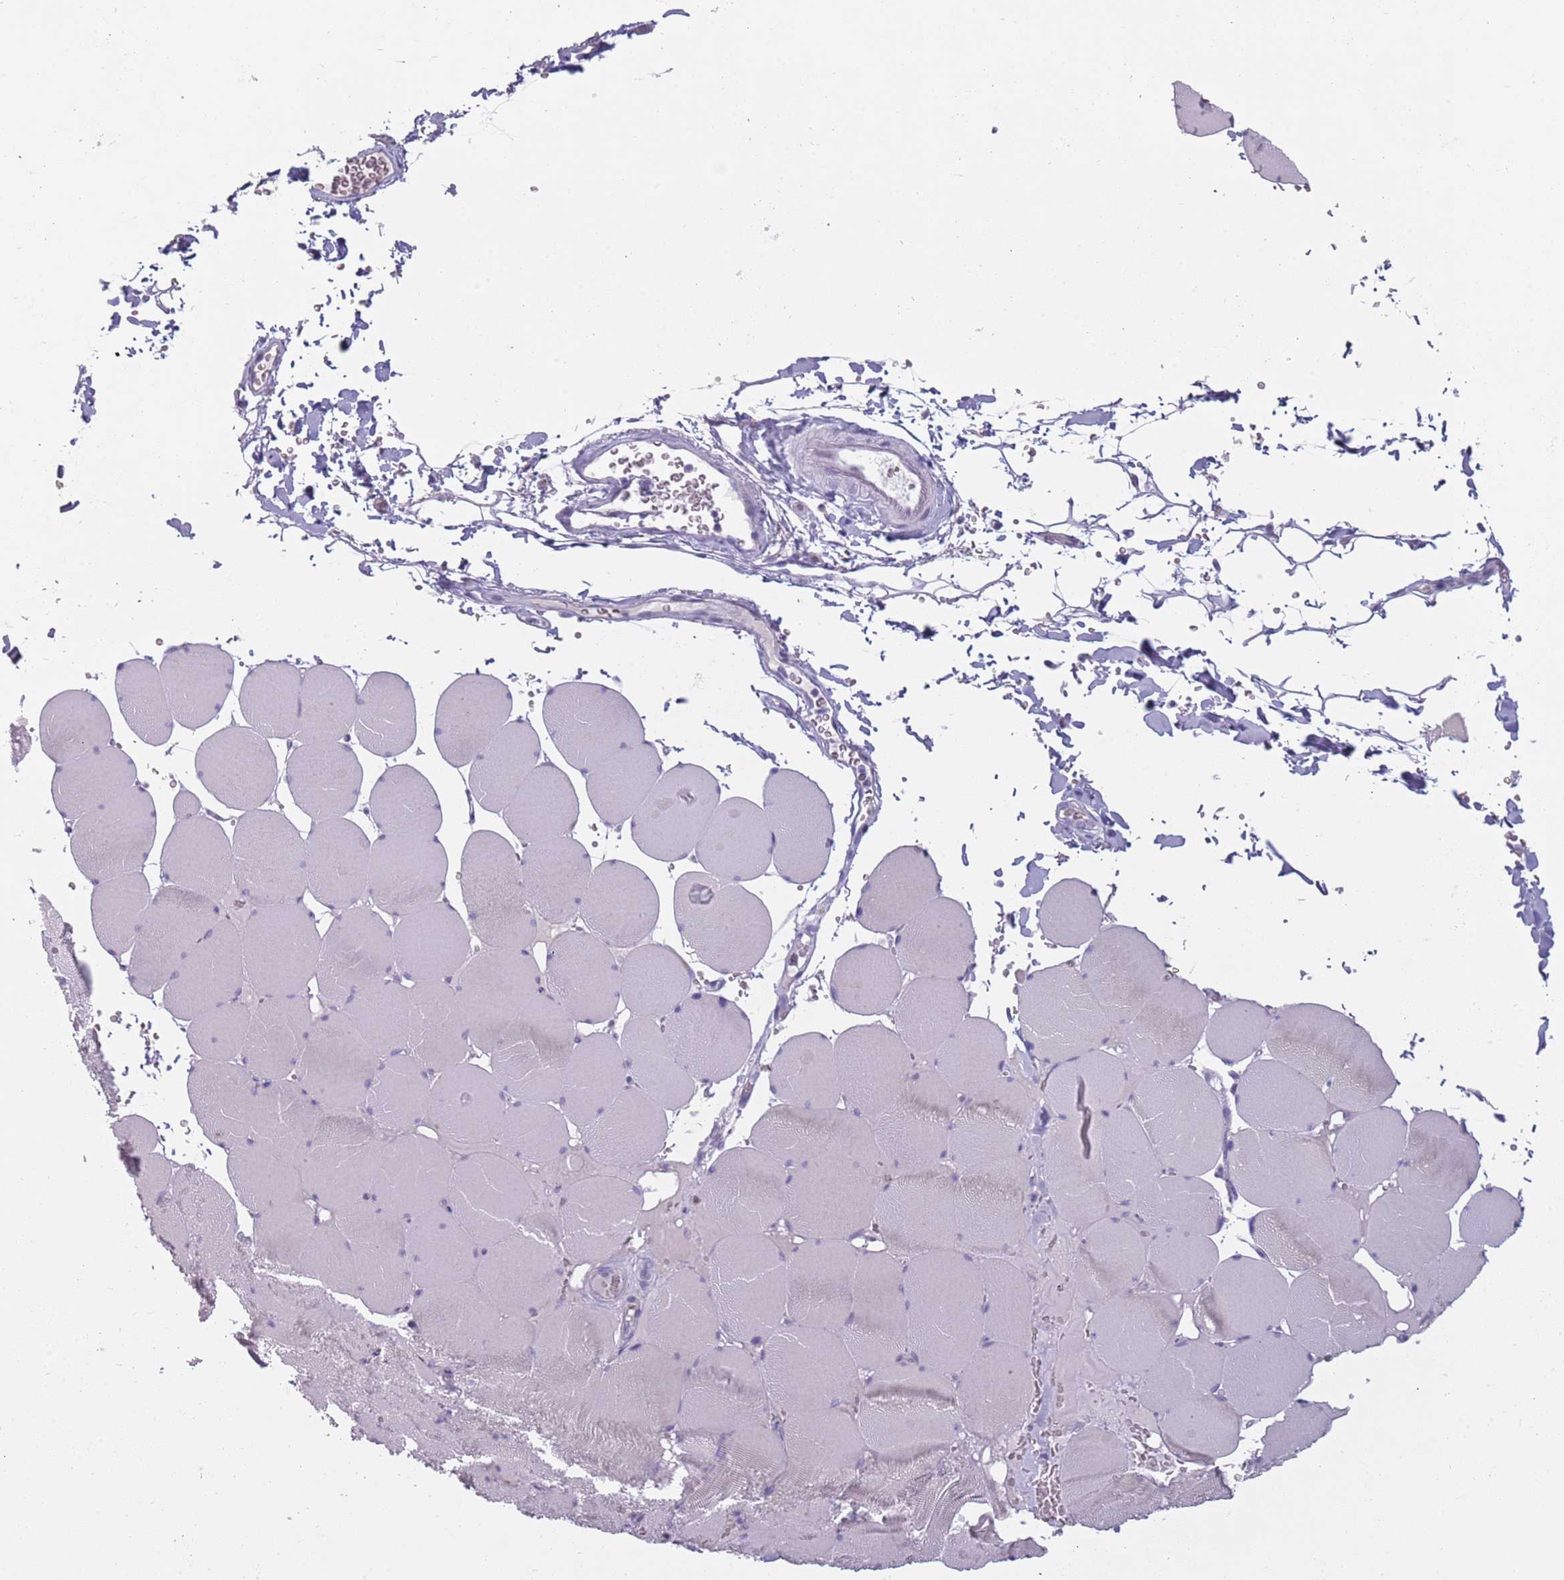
{"staining": {"intensity": "negative", "quantity": "none", "location": "none"}, "tissue": "skeletal muscle", "cell_type": "Myocytes", "image_type": "normal", "snomed": [{"axis": "morphology", "description": "Normal tissue, NOS"}, {"axis": "topography", "description": "Skeletal muscle"}, {"axis": "topography", "description": "Head-Neck"}], "caption": "Myocytes are negative for protein expression in unremarkable human skeletal muscle. (Brightfield microscopy of DAB IHC at high magnification).", "gene": "NWD2", "patient": {"sex": "male", "age": 66}}